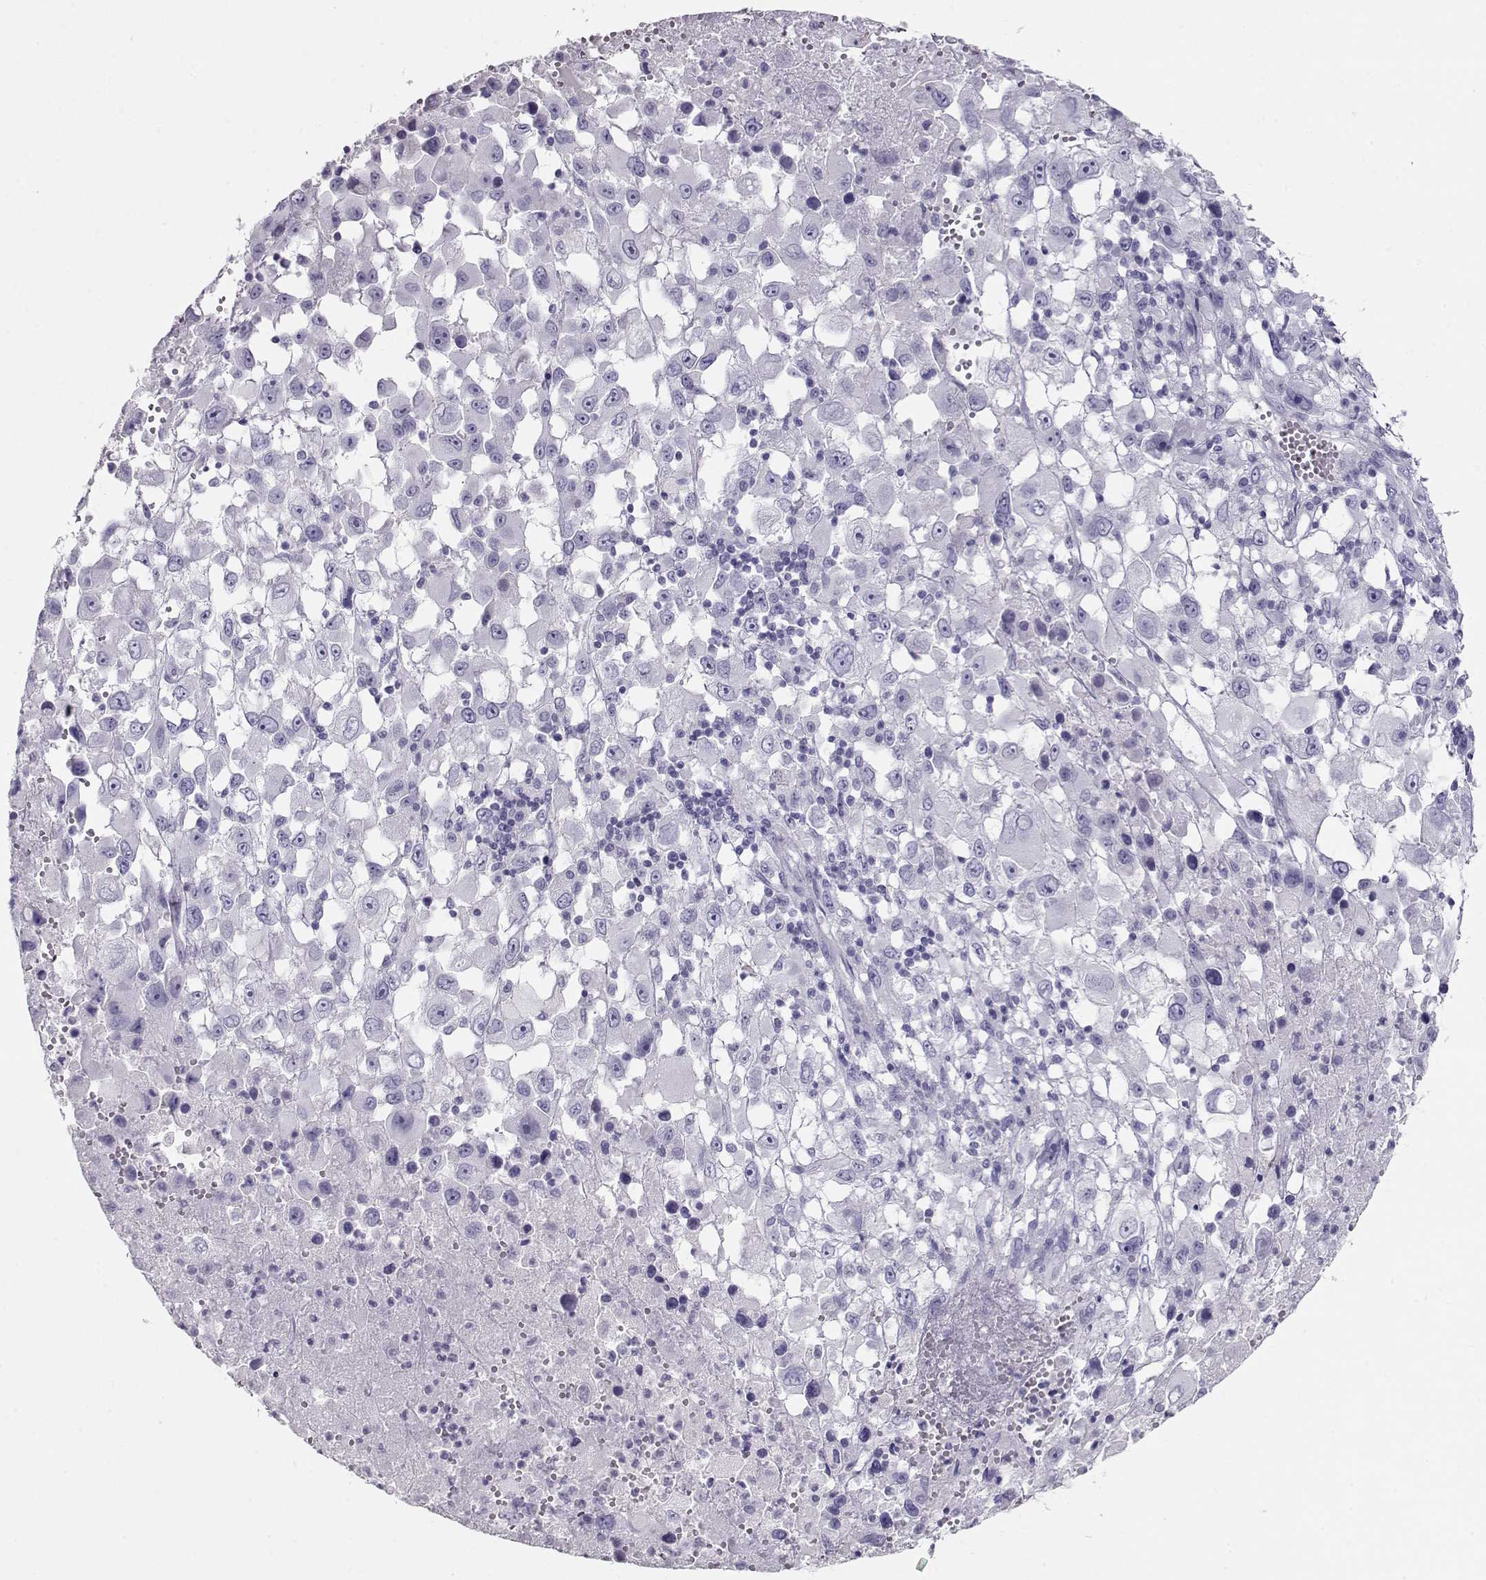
{"staining": {"intensity": "negative", "quantity": "none", "location": "none"}, "tissue": "melanoma", "cell_type": "Tumor cells", "image_type": "cancer", "snomed": [{"axis": "morphology", "description": "Malignant melanoma, Metastatic site"}, {"axis": "topography", "description": "Soft tissue"}], "caption": "A high-resolution micrograph shows immunohistochemistry staining of melanoma, which exhibits no significant staining in tumor cells.", "gene": "ACTN2", "patient": {"sex": "male", "age": 50}}